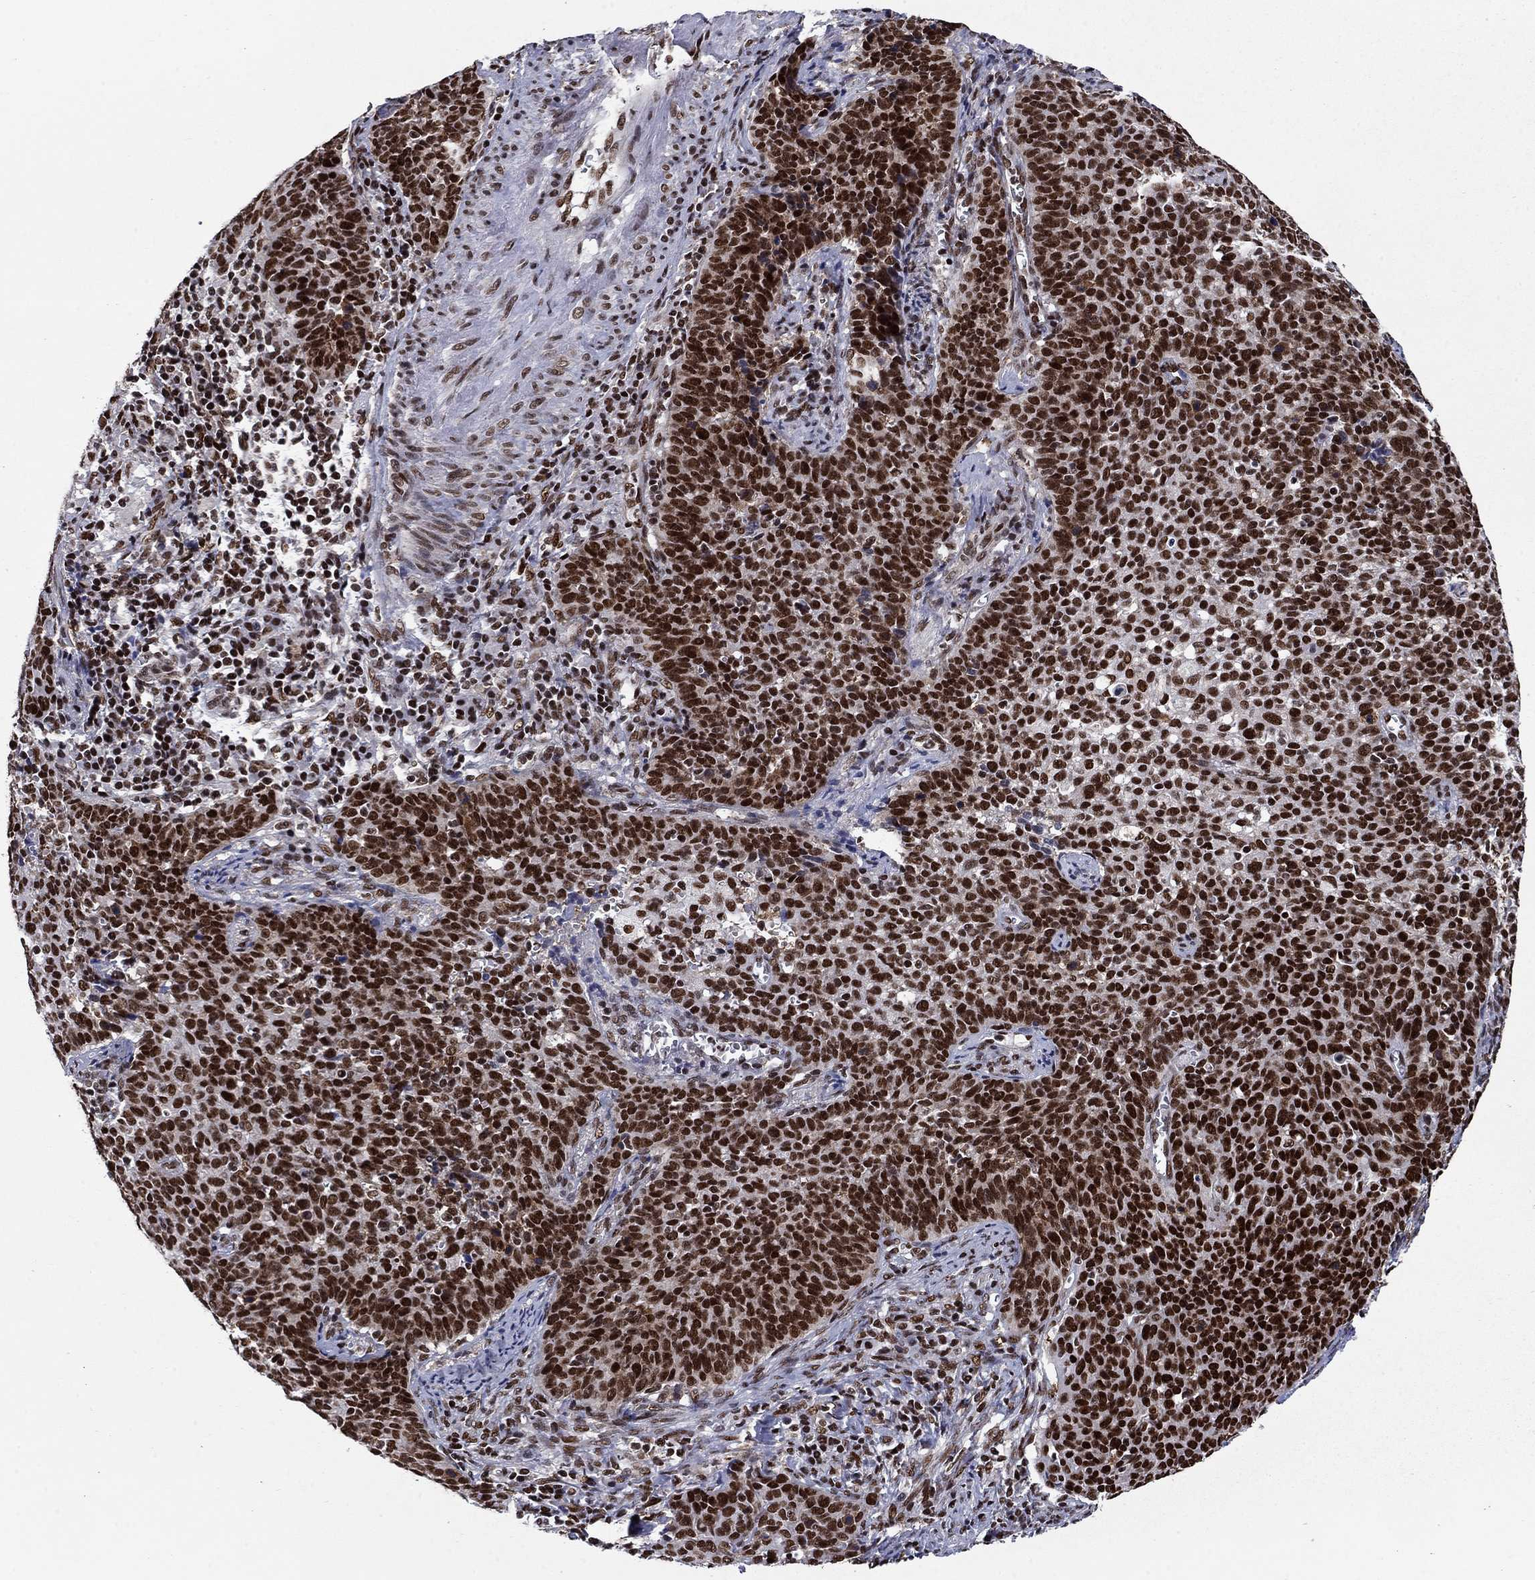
{"staining": {"intensity": "strong", "quantity": ">75%", "location": "nuclear"}, "tissue": "cervical cancer", "cell_type": "Tumor cells", "image_type": "cancer", "snomed": [{"axis": "morphology", "description": "Squamous cell carcinoma, NOS"}, {"axis": "topography", "description": "Cervix"}], "caption": "Squamous cell carcinoma (cervical) was stained to show a protein in brown. There is high levels of strong nuclear positivity in about >75% of tumor cells. The staining was performed using DAB (3,3'-diaminobenzidine), with brown indicating positive protein expression. Nuclei are stained blue with hematoxylin.", "gene": "RPRD1B", "patient": {"sex": "female", "age": 39}}